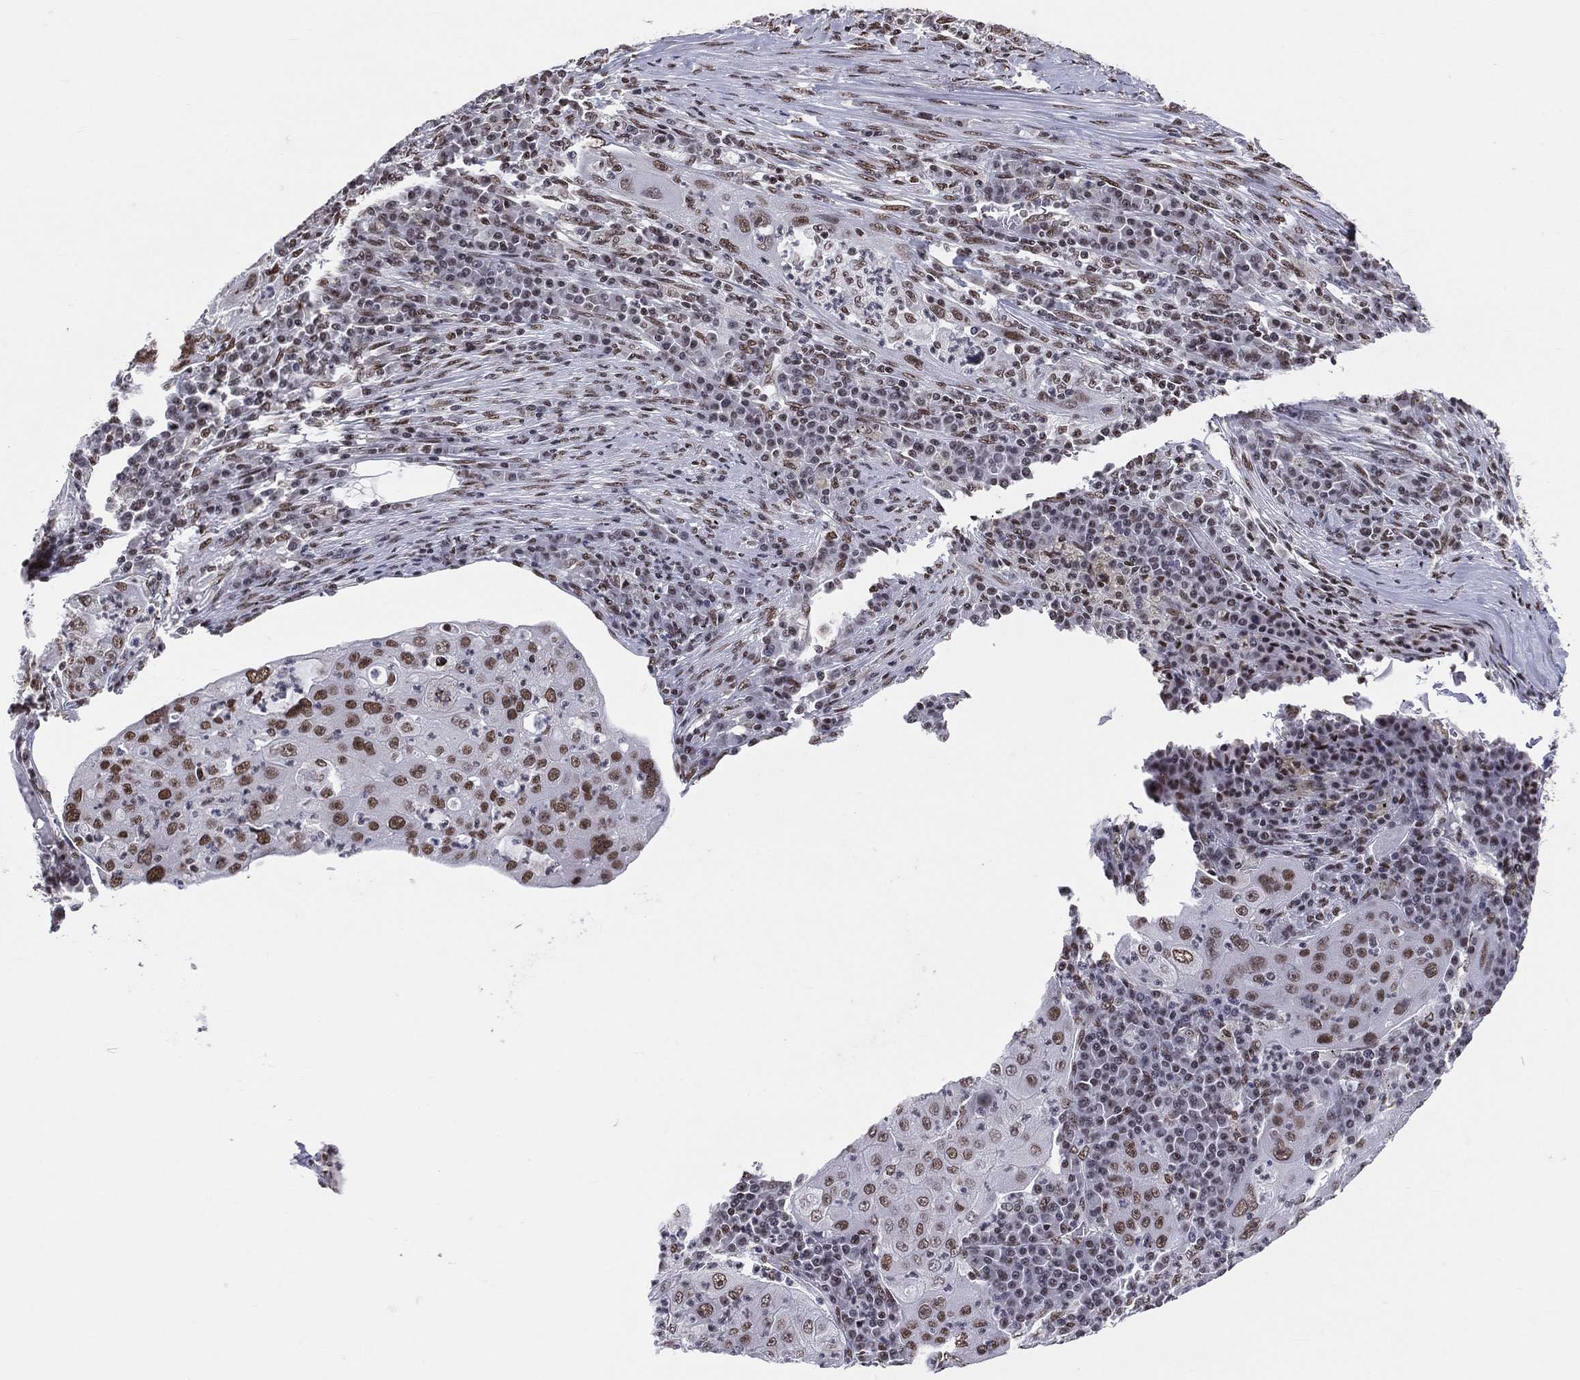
{"staining": {"intensity": "strong", "quantity": "25%-75%", "location": "nuclear"}, "tissue": "lung cancer", "cell_type": "Tumor cells", "image_type": "cancer", "snomed": [{"axis": "morphology", "description": "Squamous cell carcinoma, NOS"}, {"axis": "topography", "description": "Lung"}], "caption": "This micrograph shows lung squamous cell carcinoma stained with immunohistochemistry (IHC) to label a protein in brown. The nuclear of tumor cells show strong positivity for the protein. Nuclei are counter-stained blue.", "gene": "ZNF7", "patient": {"sex": "female", "age": 59}}